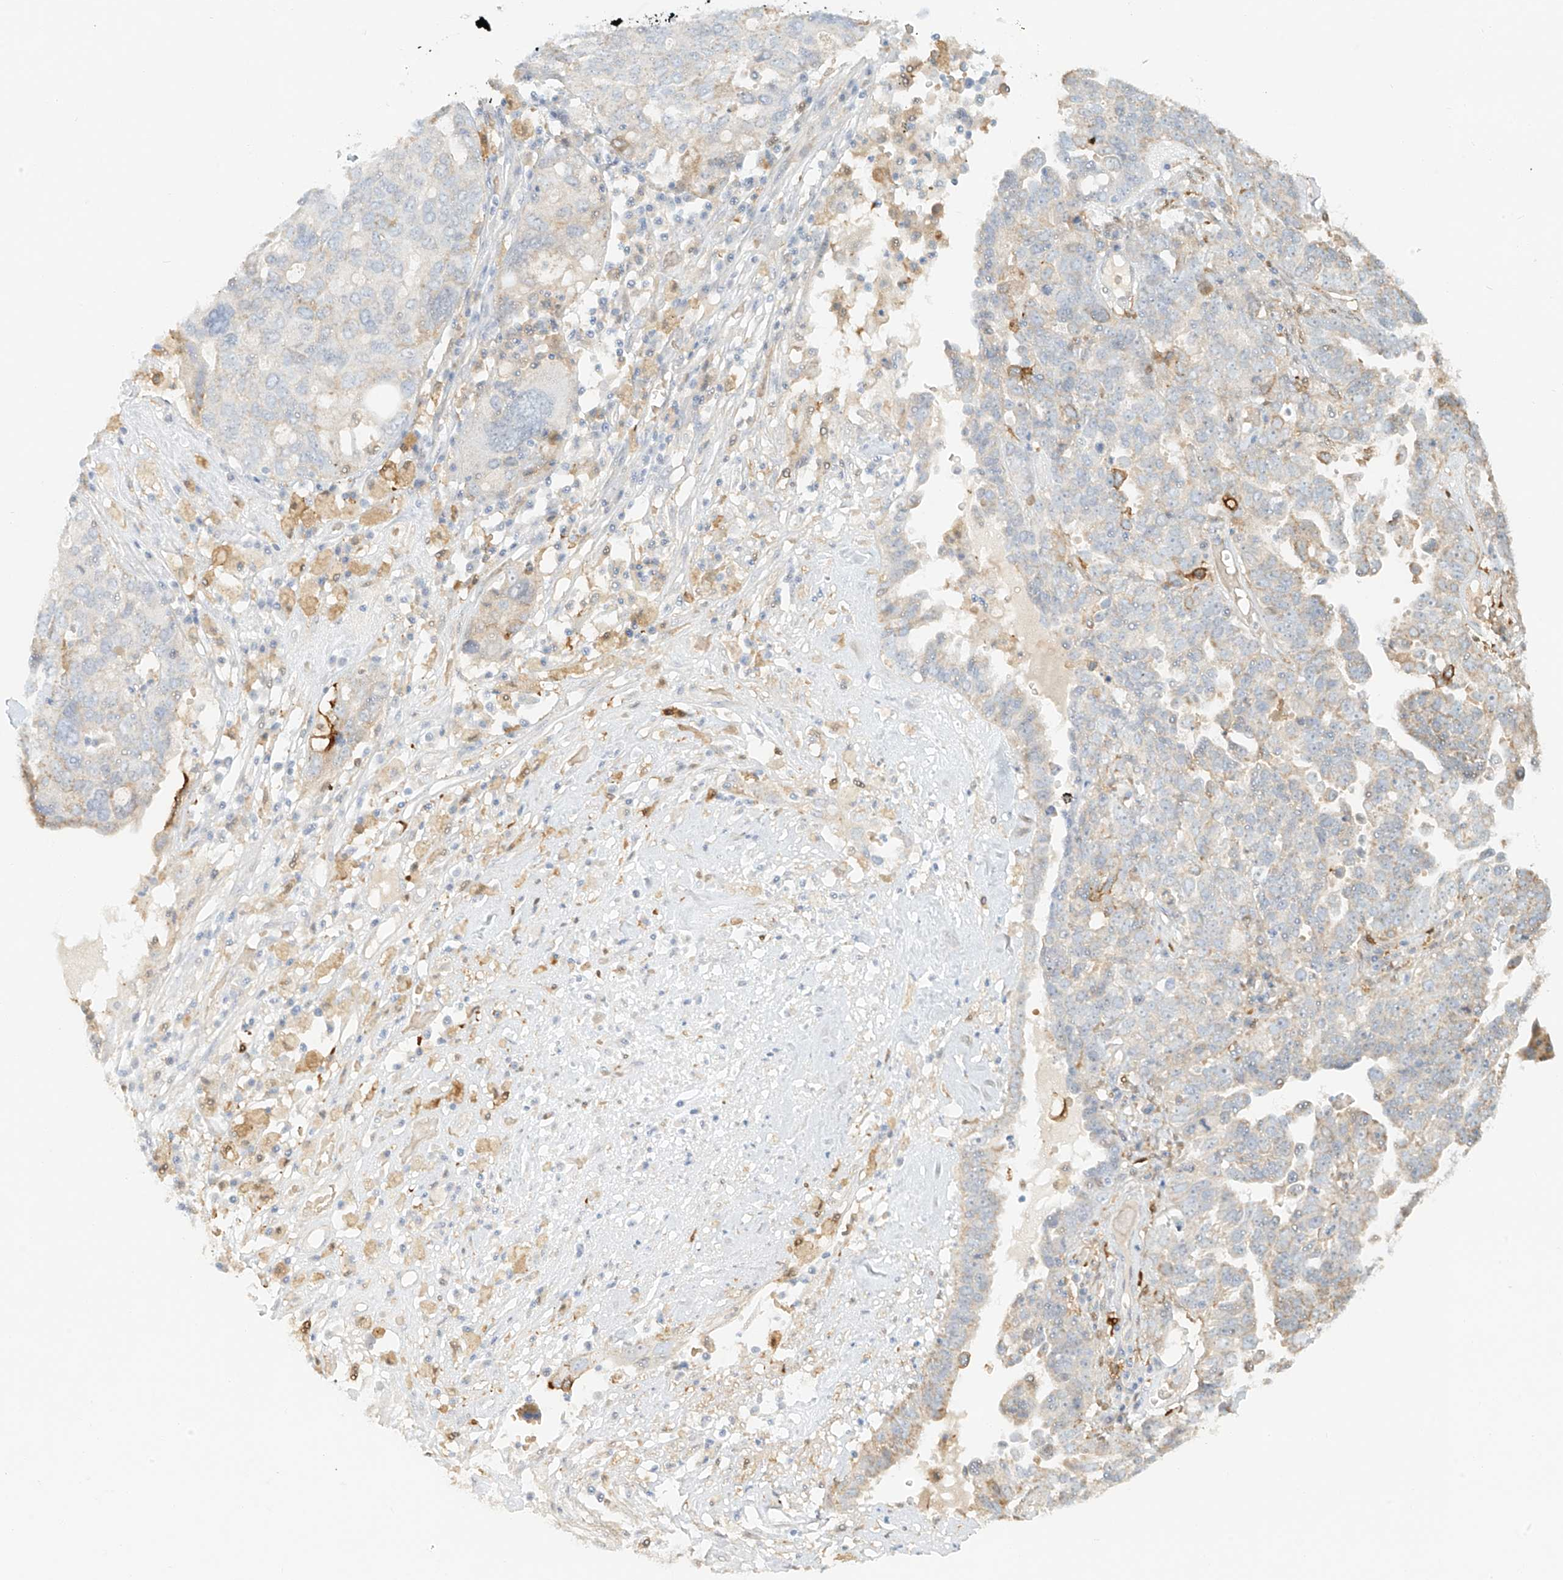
{"staining": {"intensity": "negative", "quantity": "none", "location": "none"}, "tissue": "ovarian cancer", "cell_type": "Tumor cells", "image_type": "cancer", "snomed": [{"axis": "morphology", "description": "Carcinoma, endometroid"}, {"axis": "topography", "description": "Ovary"}], "caption": "DAB immunohistochemical staining of human ovarian cancer (endometroid carcinoma) displays no significant expression in tumor cells. (Brightfield microscopy of DAB (3,3'-diaminobenzidine) immunohistochemistry (IHC) at high magnification).", "gene": "UPK1B", "patient": {"sex": "female", "age": 62}}